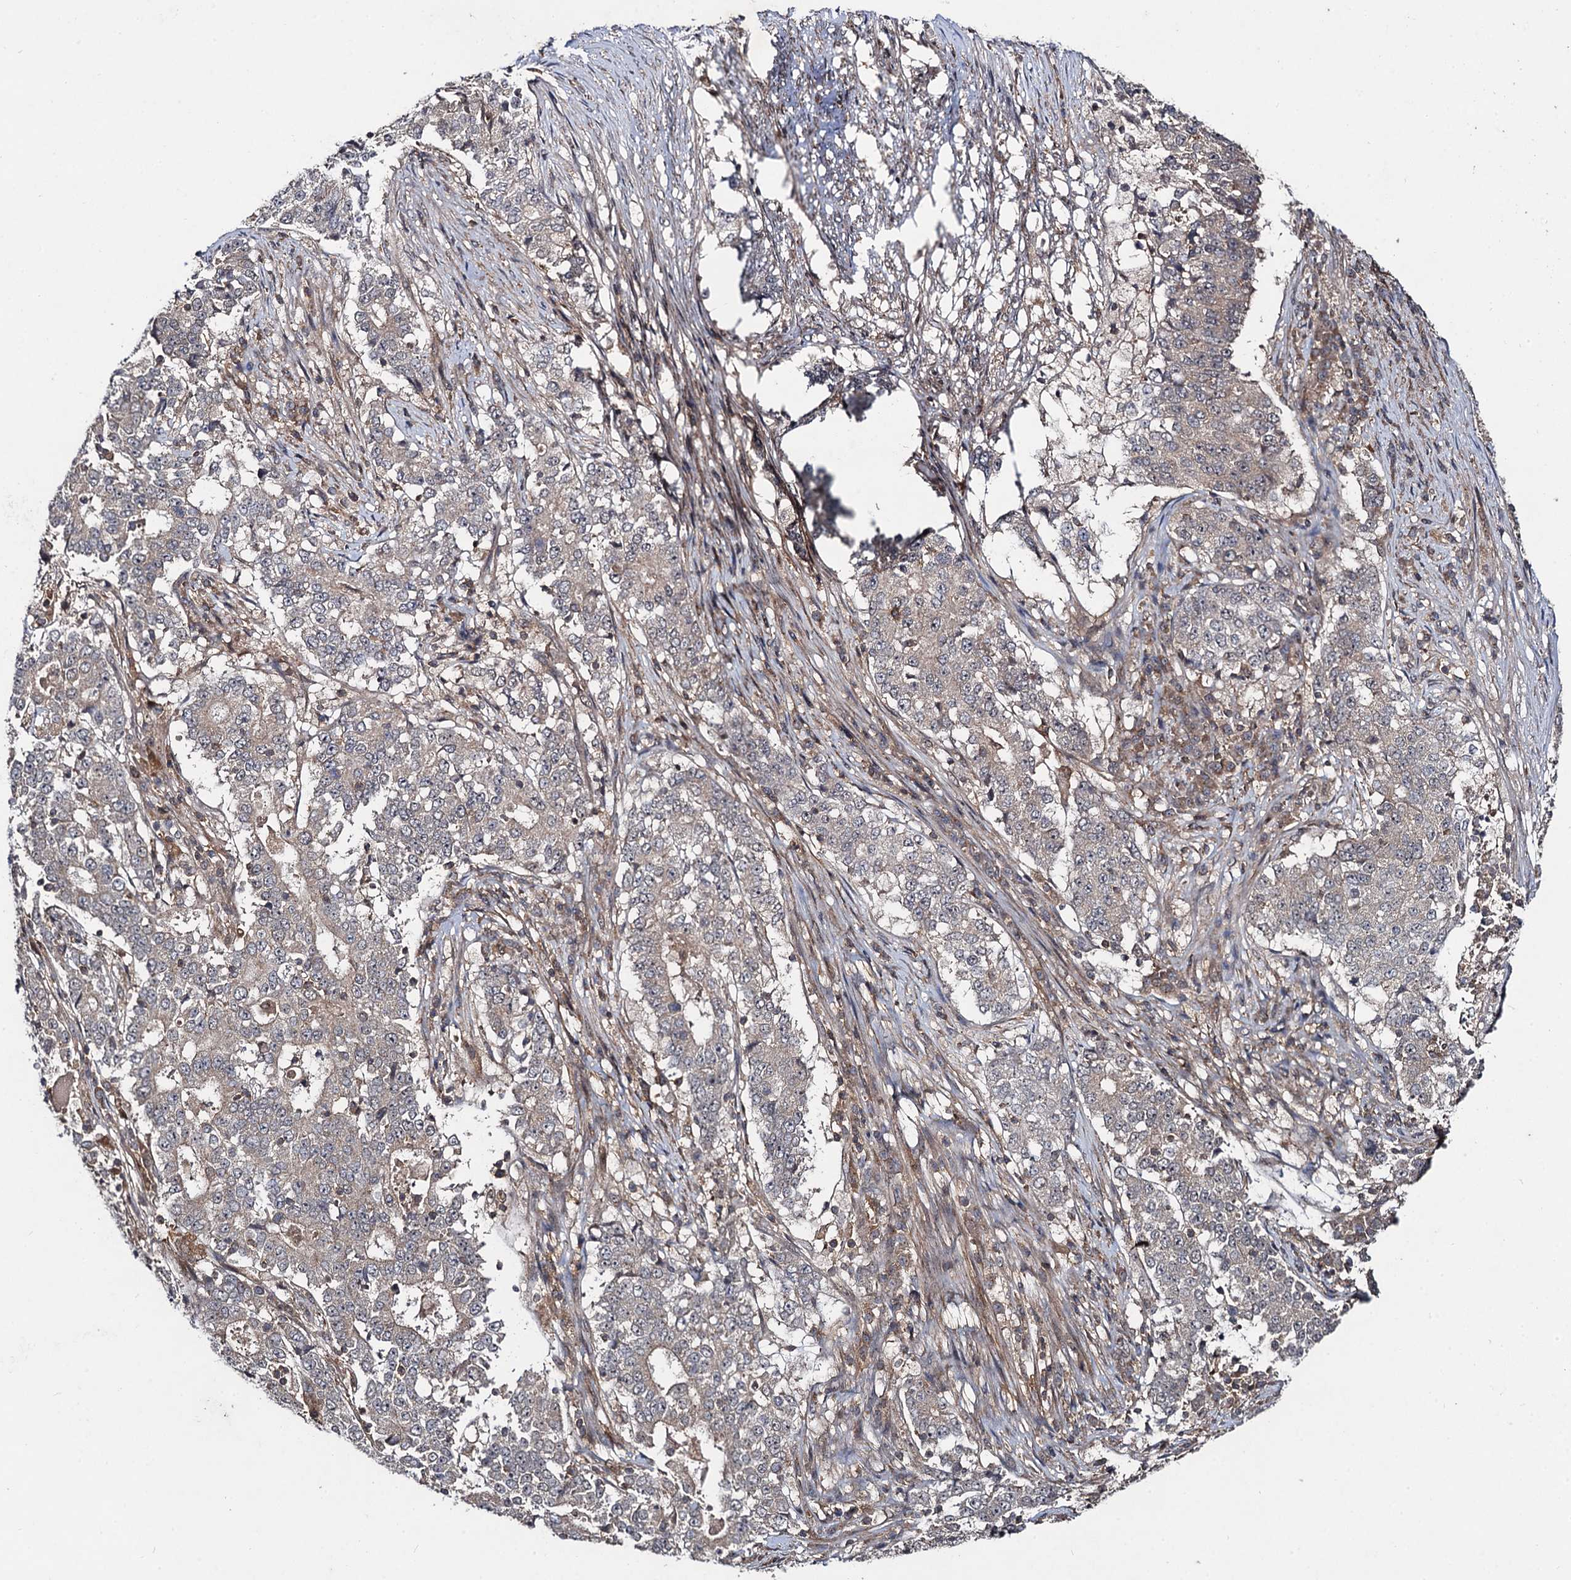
{"staining": {"intensity": "weak", "quantity": "25%-75%", "location": "cytoplasmic/membranous"}, "tissue": "stomach cancer", "cell_type": "Tumor cells", "image_type": "cancer", "snomed": [{"axis": "morphology", "description": "Adenocarcinoma, NOS"}, {"axis": "topography", "description": "Stomach"}], "caption": "The immunohistochemical stain shows weak cytoplasmic/membranous staining in tumor cells of adenocarcinoma (stomach) tissue. (IHC, brightfield microscopy, high magnification).", "gene": "KXD1", "patient": {"sex": "male", "age": 59}}